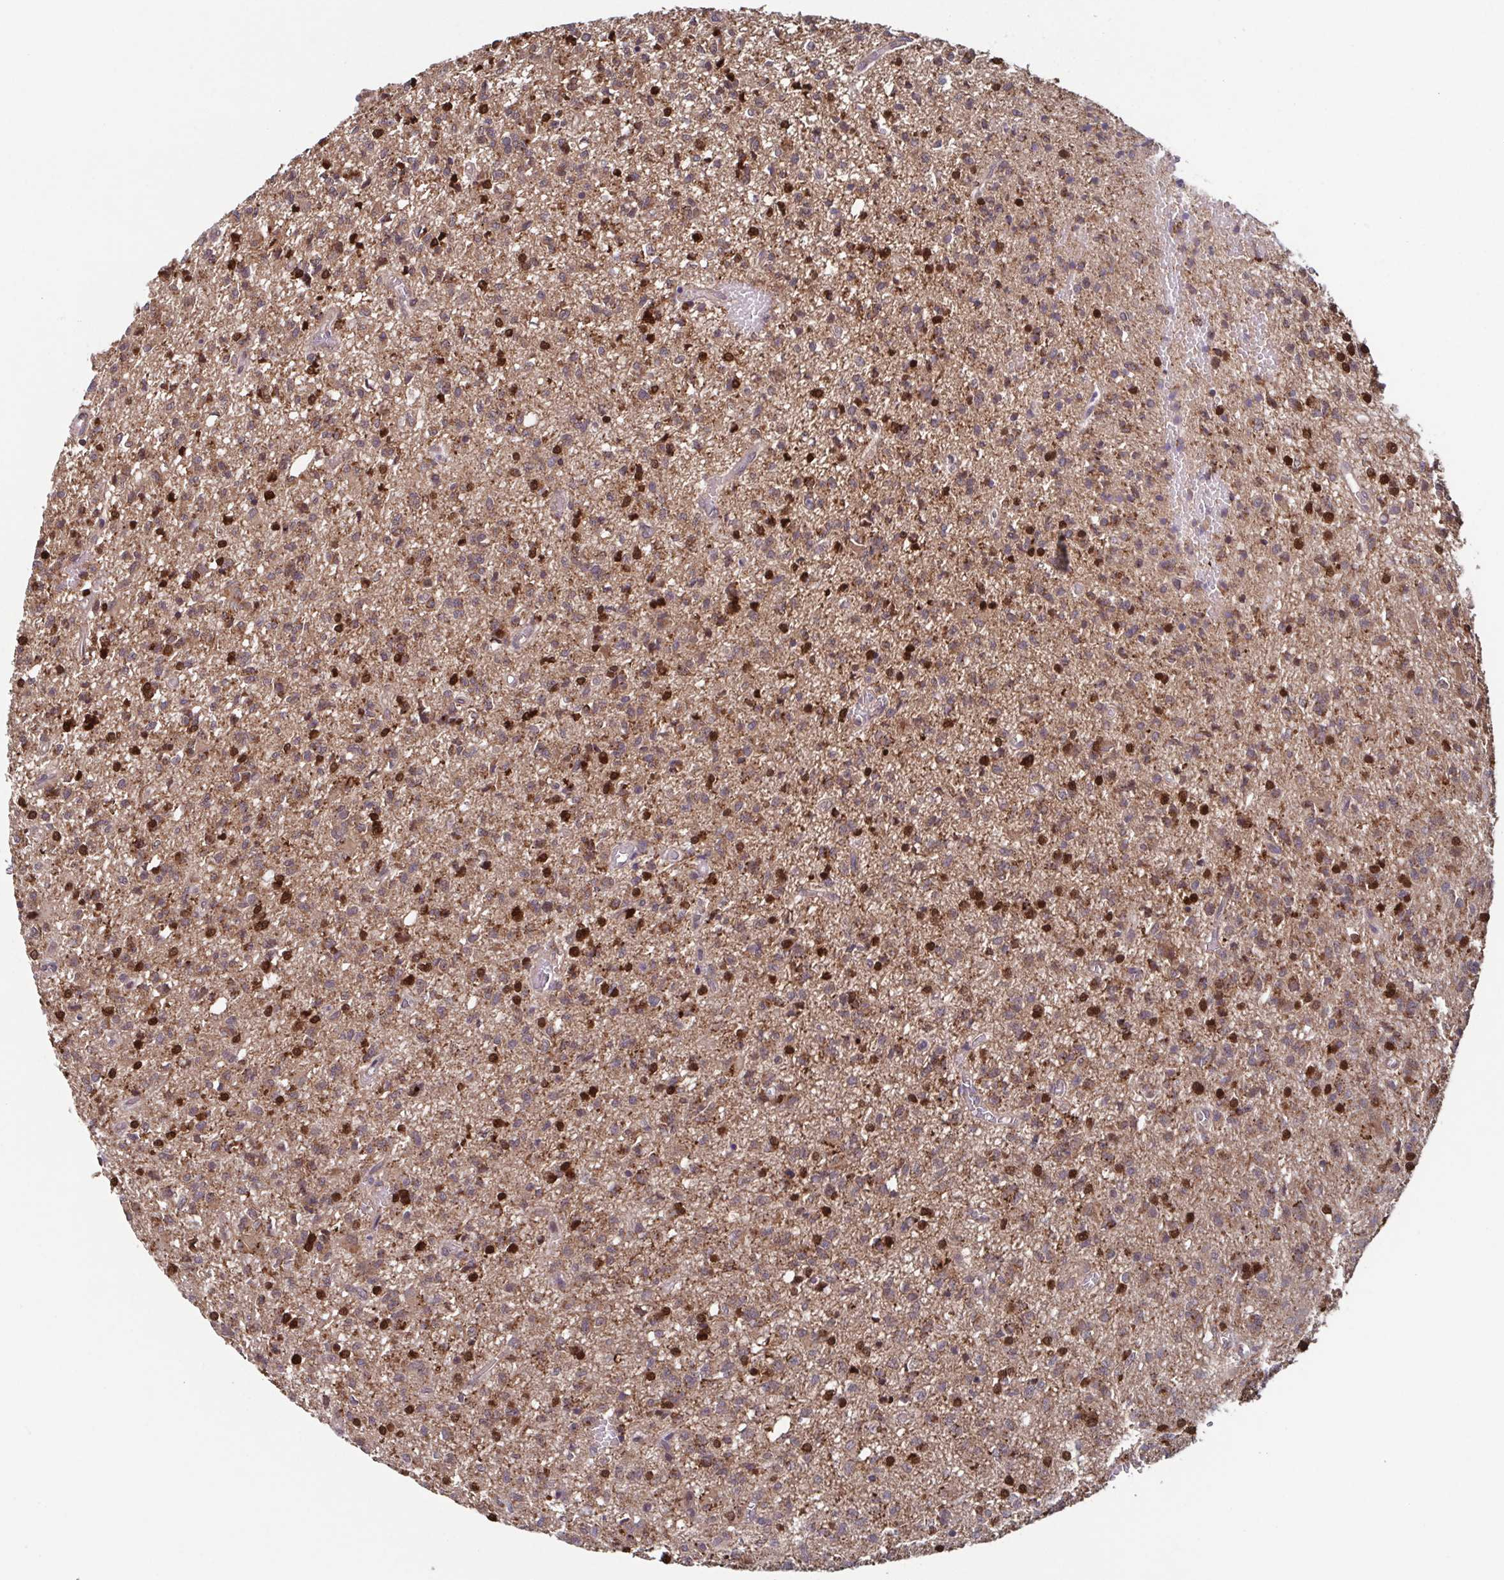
{"staining": {"intensity": "strong", "quantity": "<25%", "location": "cytoplasmic/membranous,nuclear"}, "tissue": "glioma", "cell_type": "Tumor cells", "image_type": "cancer", "snomed": [{"axis": "morphology", "description": "Glioma, malignant, Low grade"}, {"axis": "topography", "description": "Brain"}], "caption": "Immunohistochemical staining of human glioma demonstrates strong cytoplasmic/membranous and nuclear protein staining in about <25% of tumor cells.", "gene": "TTC19", "patient": {"sex": "male", "age": 64}}